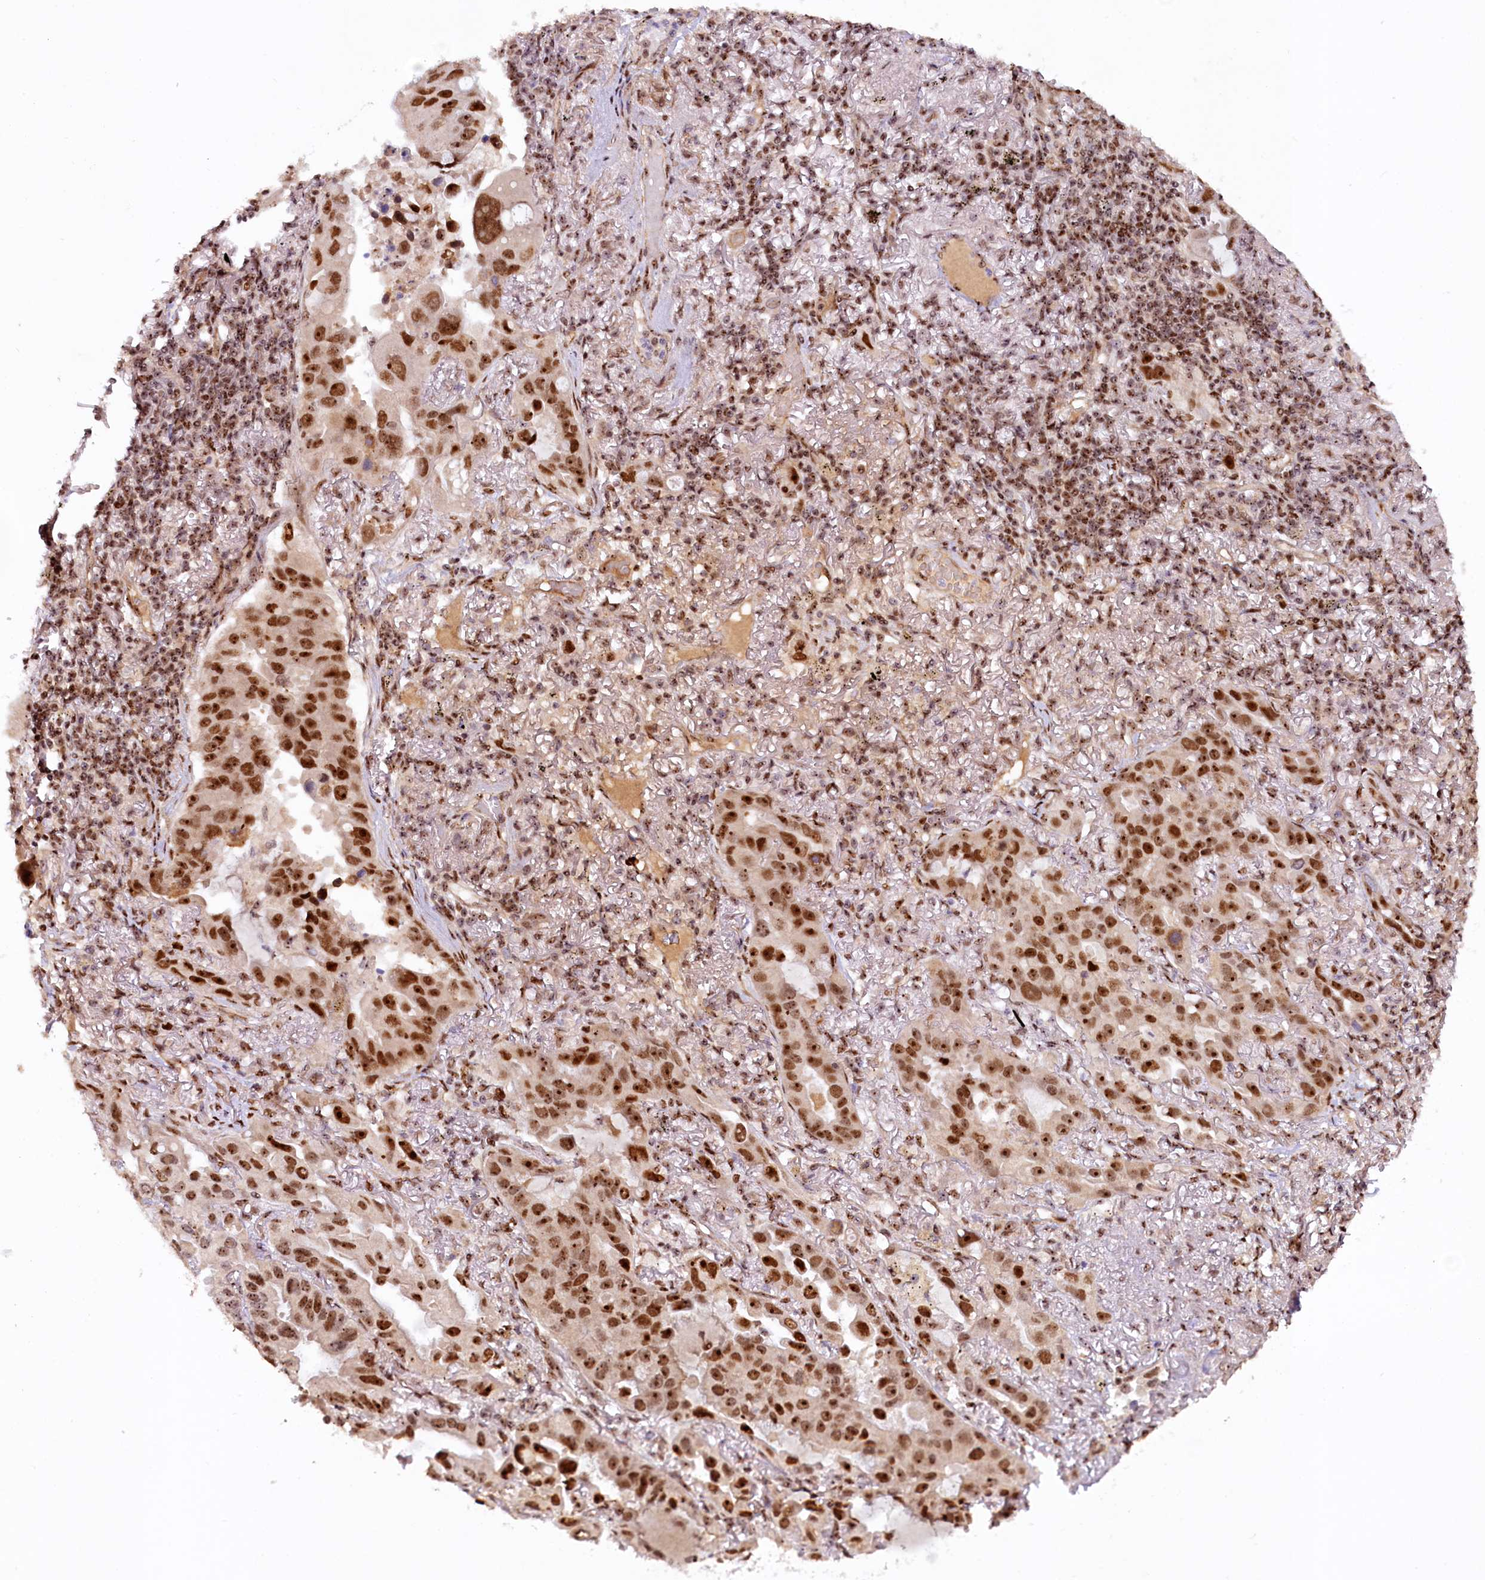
{"staining": {"intensity": "strong", "quantity": ">75%", "location": "nuclear"}, "tissue": "lung cancer", "cell_type": "Tumor cells", "image_type": "cancer", "snomed": [{"axis": "morphology", "description": "Adenocarcinoma, NOS"}, {"axis": "topography", "description": "Lung"}], "caption": "Adenocarcinoma (lung) stained with immunohistochemistry demonstrates strong nuclear expression in about >75% of tumor cells.", "gene": "TCOF1", "patient": {"sex": "male", "age": 64}}